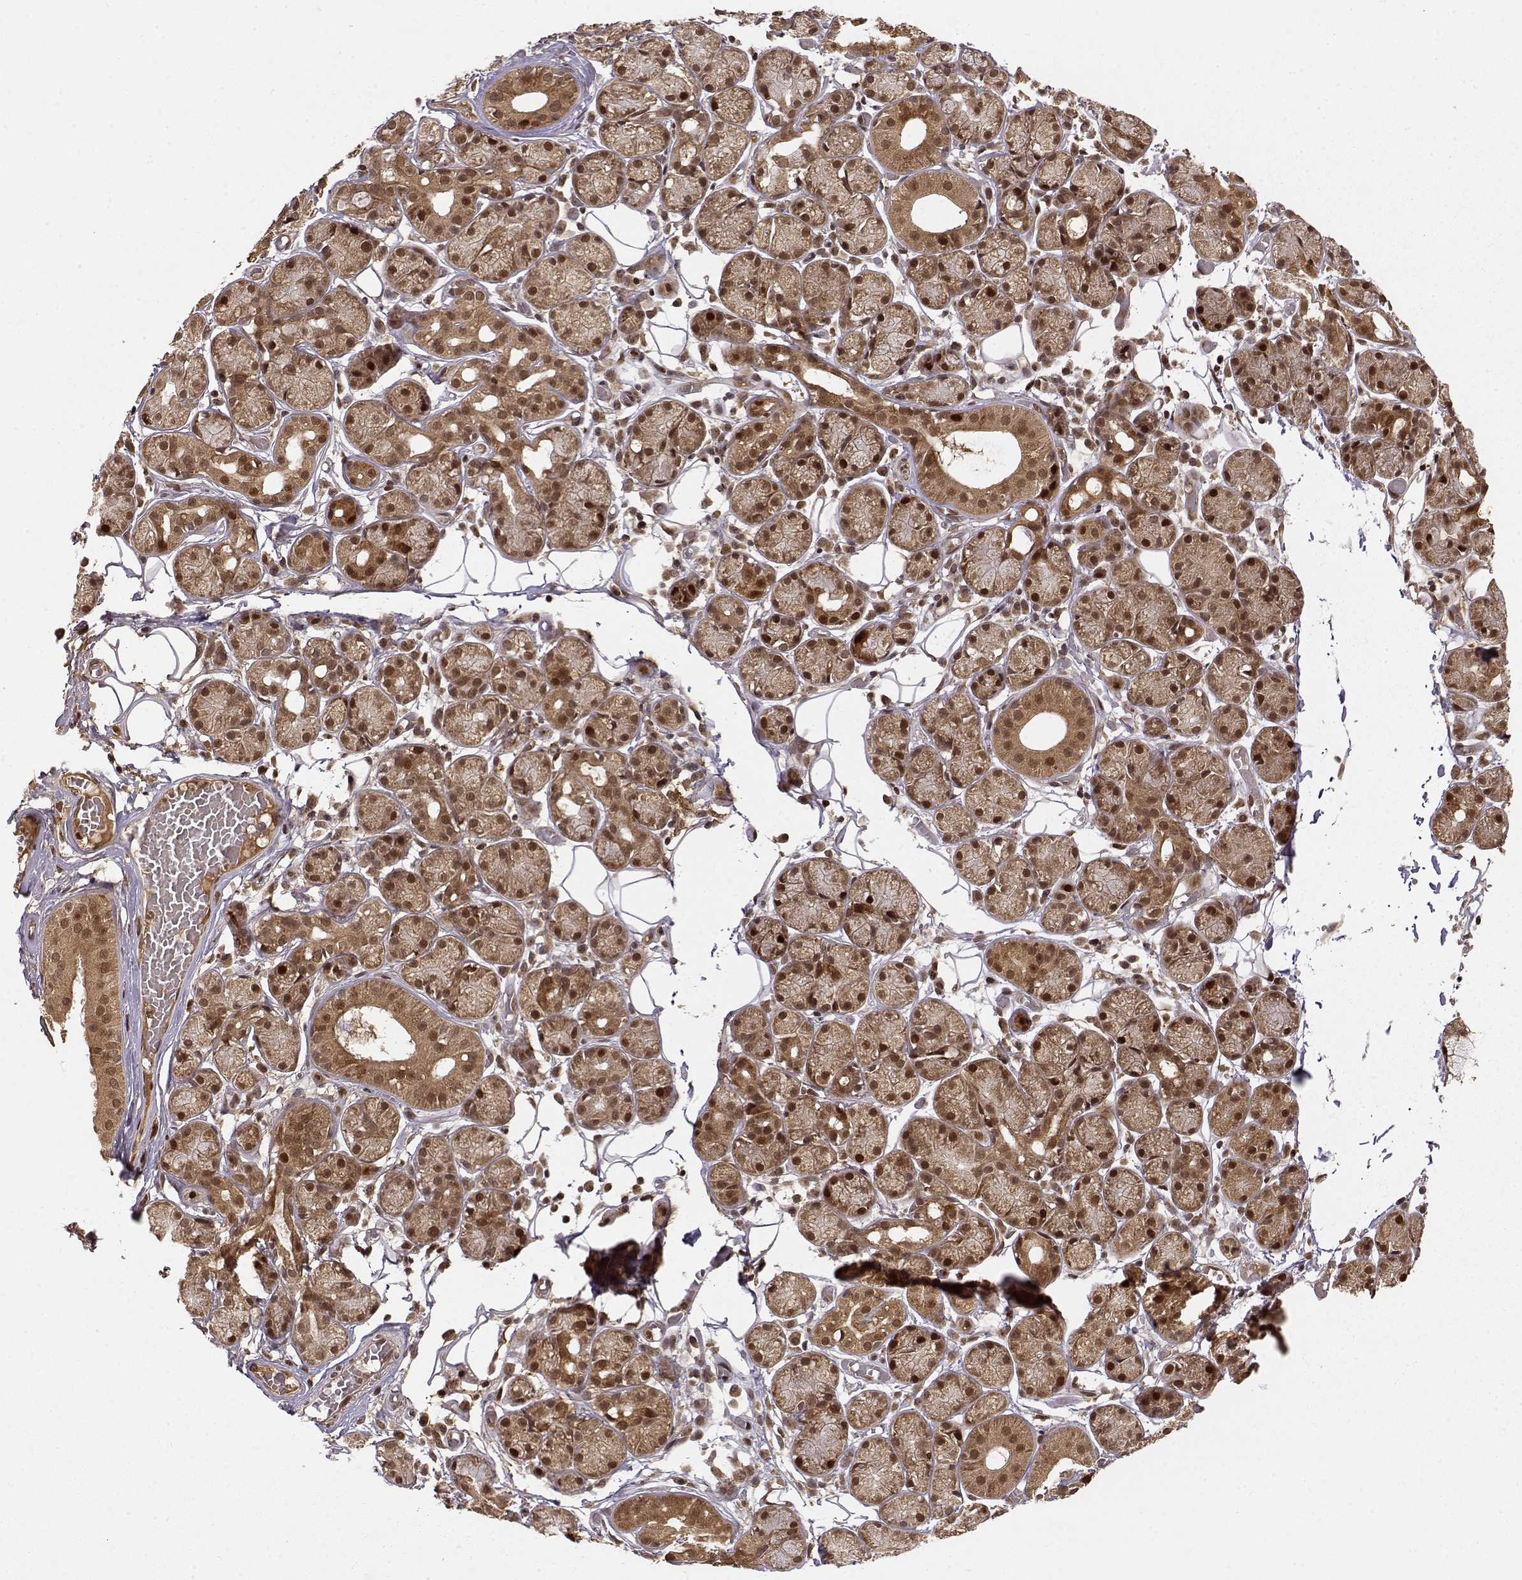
{"staining": {"intensity": "strong", "quantity": ">75%", "location": "cytoplasmic/membranous,nuclear"}, "tissue": "salivary gland", "cell_type": "Glandular cells", "image_type": "normal", "snomed": [{"axis": "morphology", "description": "Normal tissue, NOS"}, {"axis": "topography", "description": "Salivary gland"}, {"axis": "topography", "description": "Peripheral nerve tissue"}], "caption": "An immunohistochemistry image of unremarkable tissue is shown. Protein staining in brown highlights strong cytoplasmic/membranous,nuclear positivity in salivary gland within glandular cells.", "gene": "MAEA", "patient": {"sex": "male", "age": 71}}